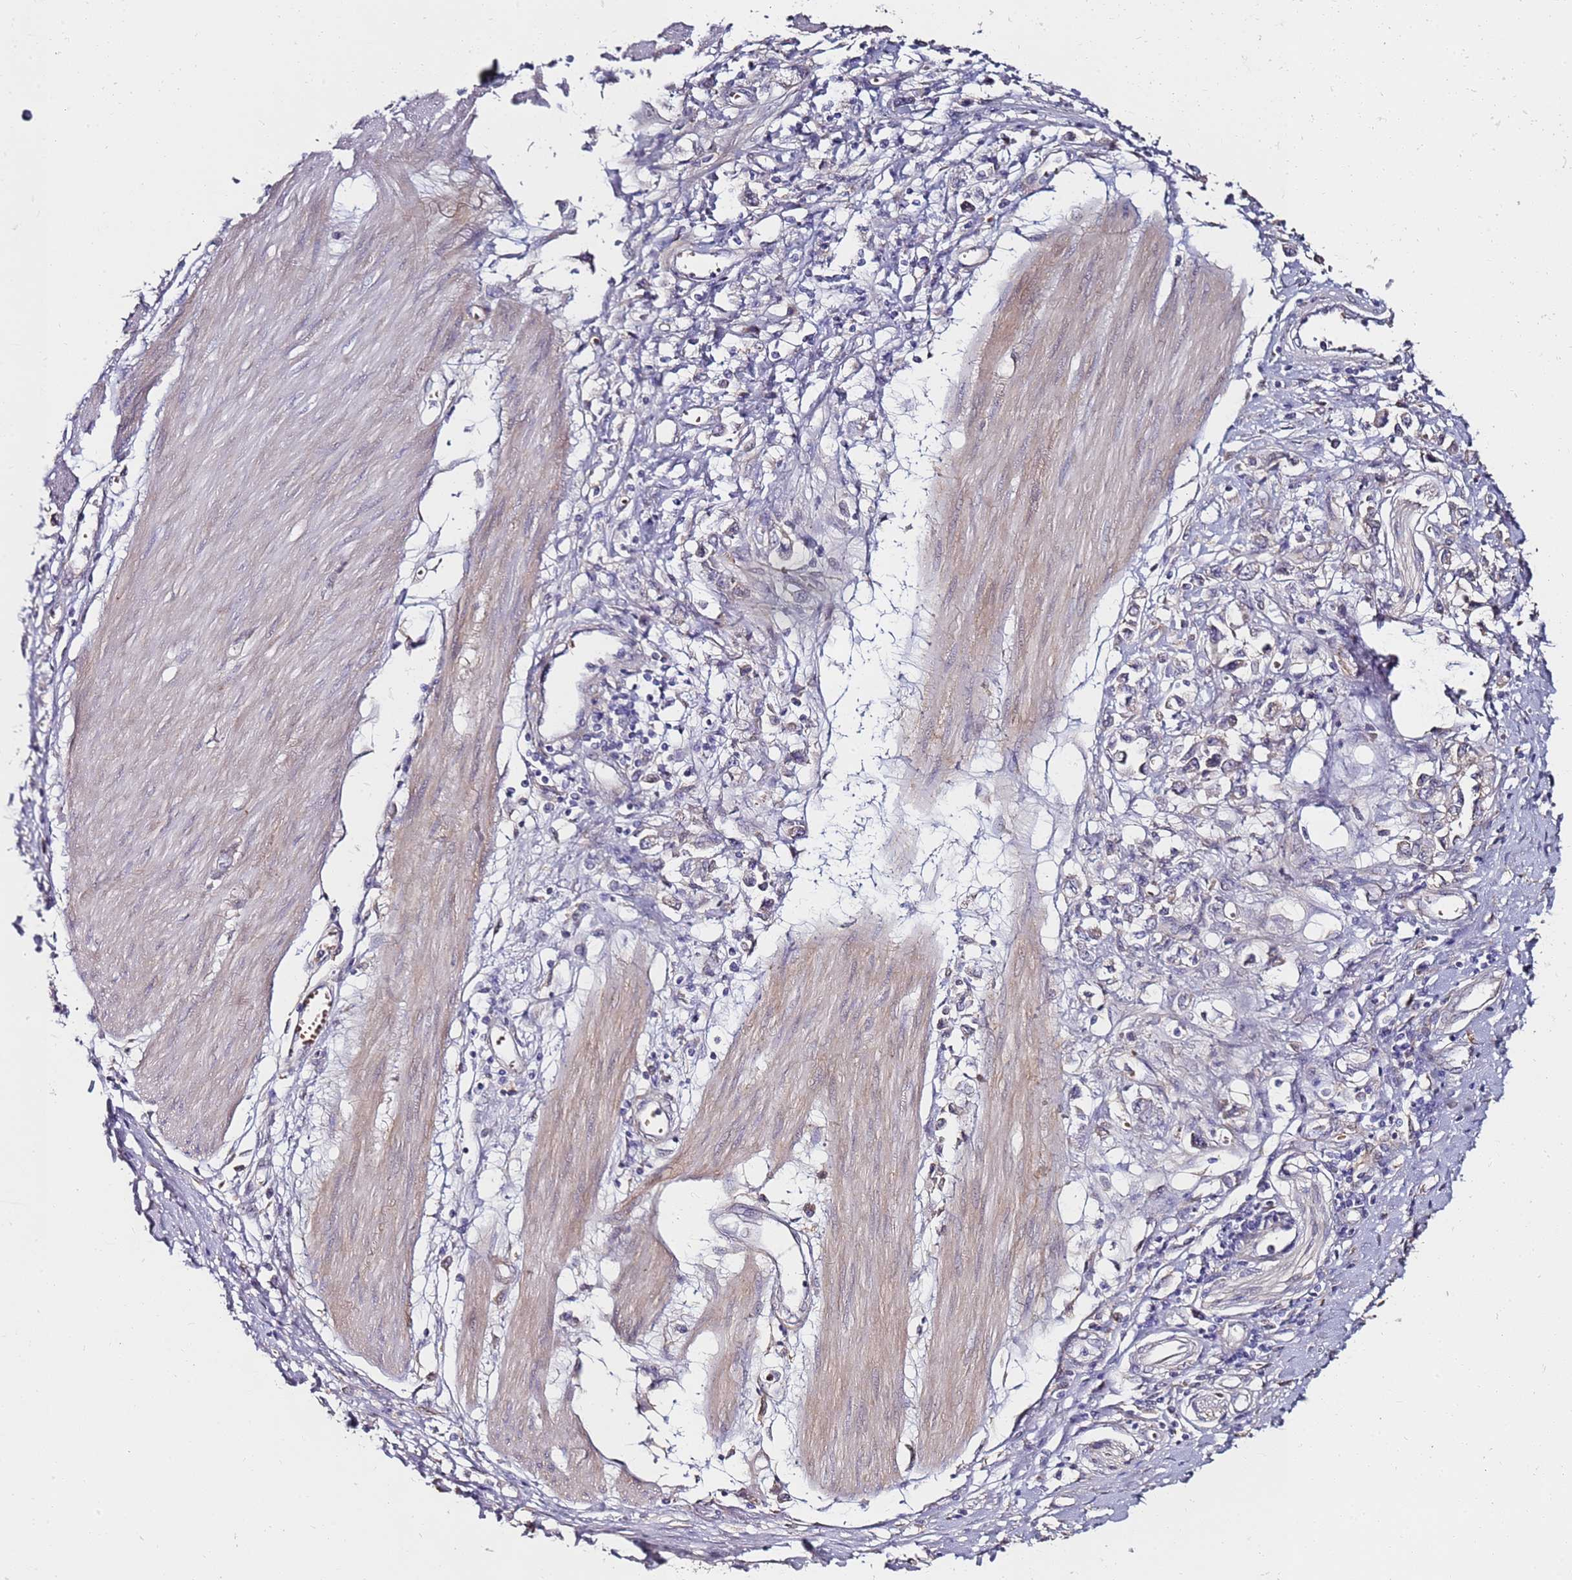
{"staining": {"intensity": "negative", "quantity": "none", "location": "none"}, "tissue": "stomach cancer", "cell_type": "Tumor cells", "image_type": "cancer", "snomed": [{"axis": "morphology", "description": "Adenocarcinoma, NOS"}, {"axis": "topography", "description": "Stomach"}], "caption": "IHC histopathology image of neoplastic tissue: human adenocarcinoma (stomach) stained with DAB demonstrates no significant protein expression in tumor cells. The staining is performed using DAB brown chromogen with nuclei counter-stained in using hematoxylin.", "gene": "C3orf80", "patient": {"sex": "female", "age": 76}}